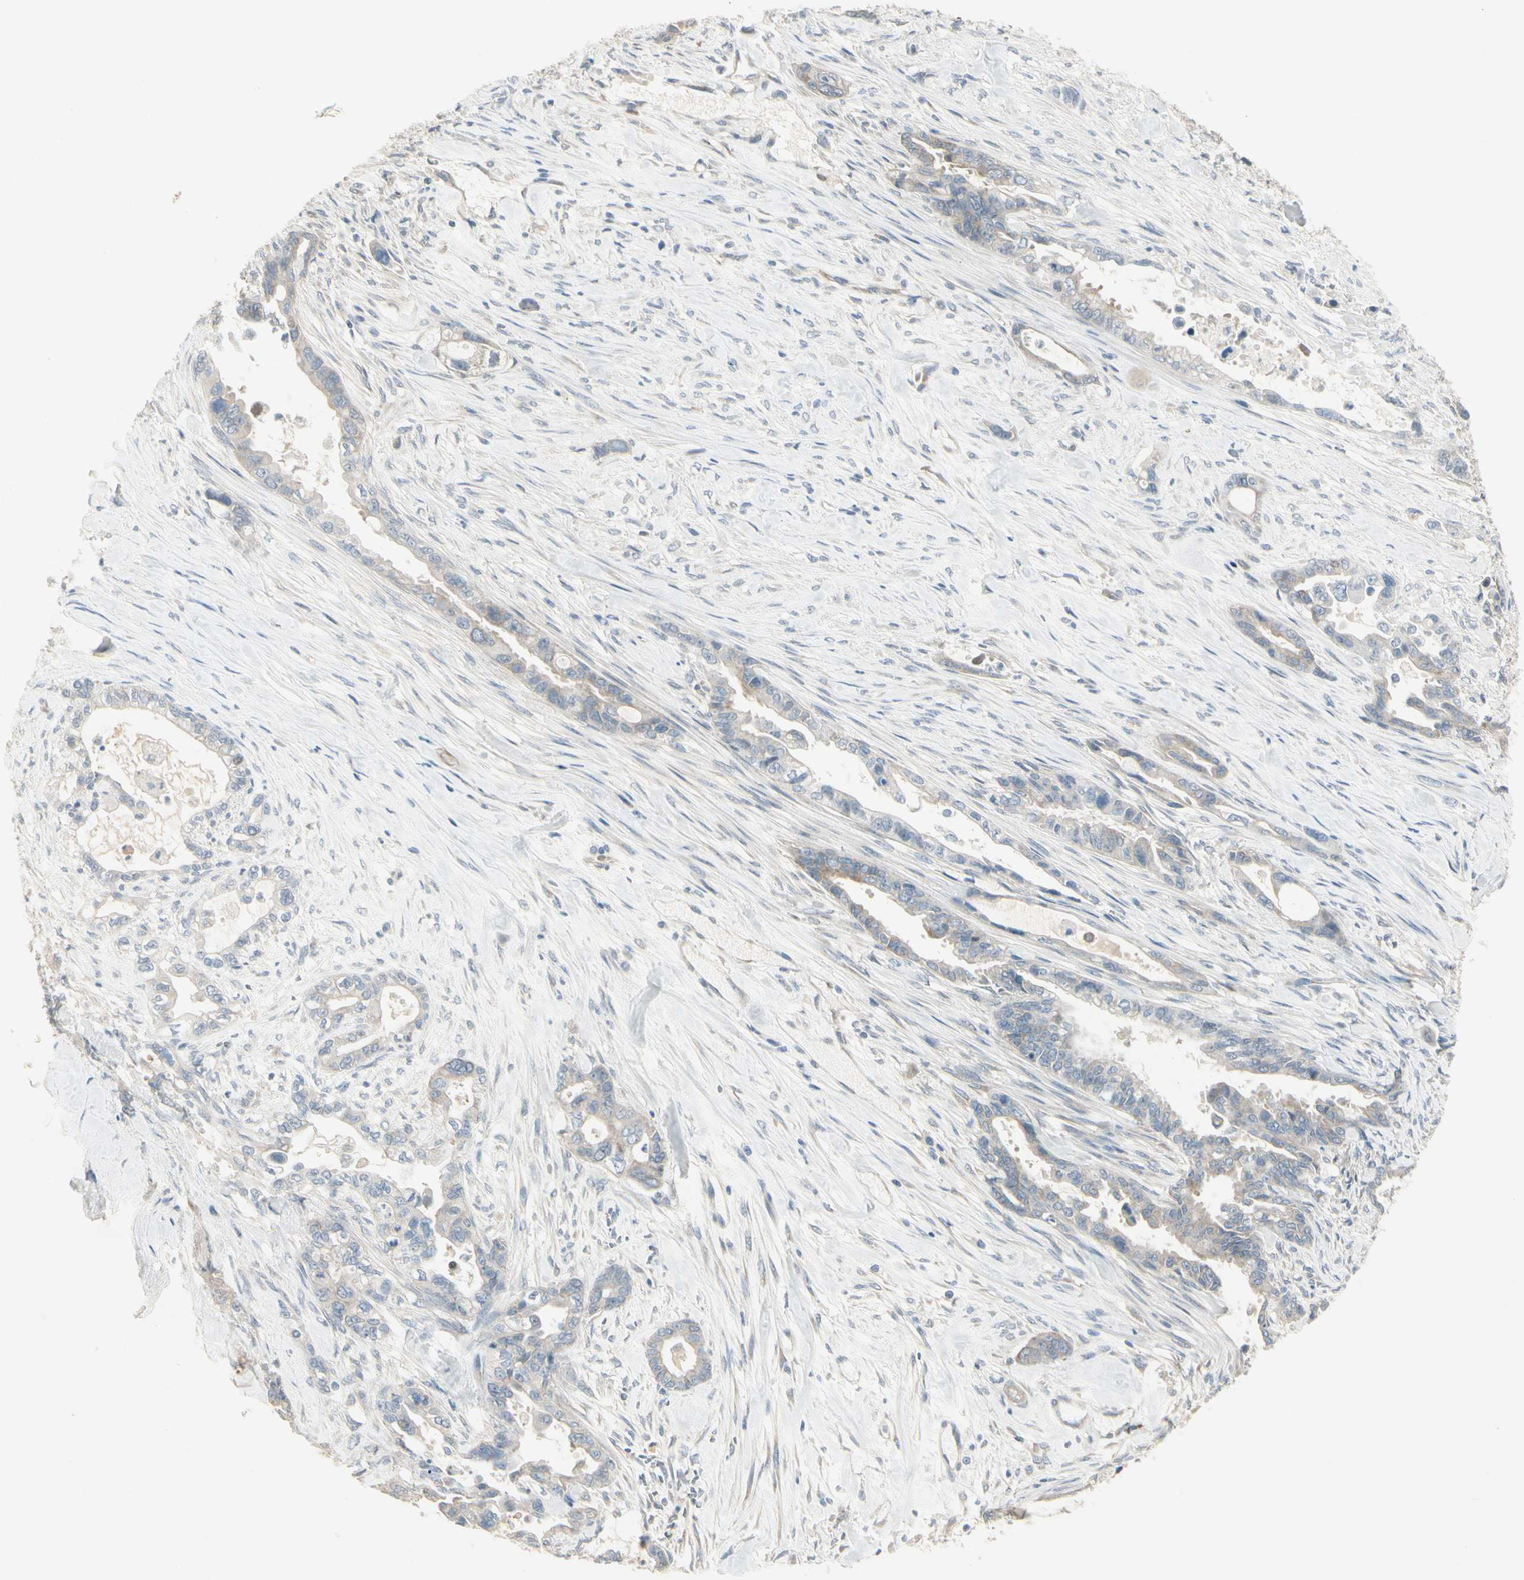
{"staining": {"intensity": "weak", "quantity": "<25%", "location": "cytoplasmic/membranous"}, "tissue": "pancreatic cancer", "cell_type": "Tumor cells", "image_type": "cancer", "snomed": [{"axis": "morphology", "description": "Adenocarcinoma, NOS"}, {"axis": "topography", "description": "Pancreas"}], "caption": "Protein analysis of adenocarcinoma (pancreatic) shows no significant positivity in tumor cells.", "gene": "SPINK4", "patient": {"sex": "male", "age": 70}}